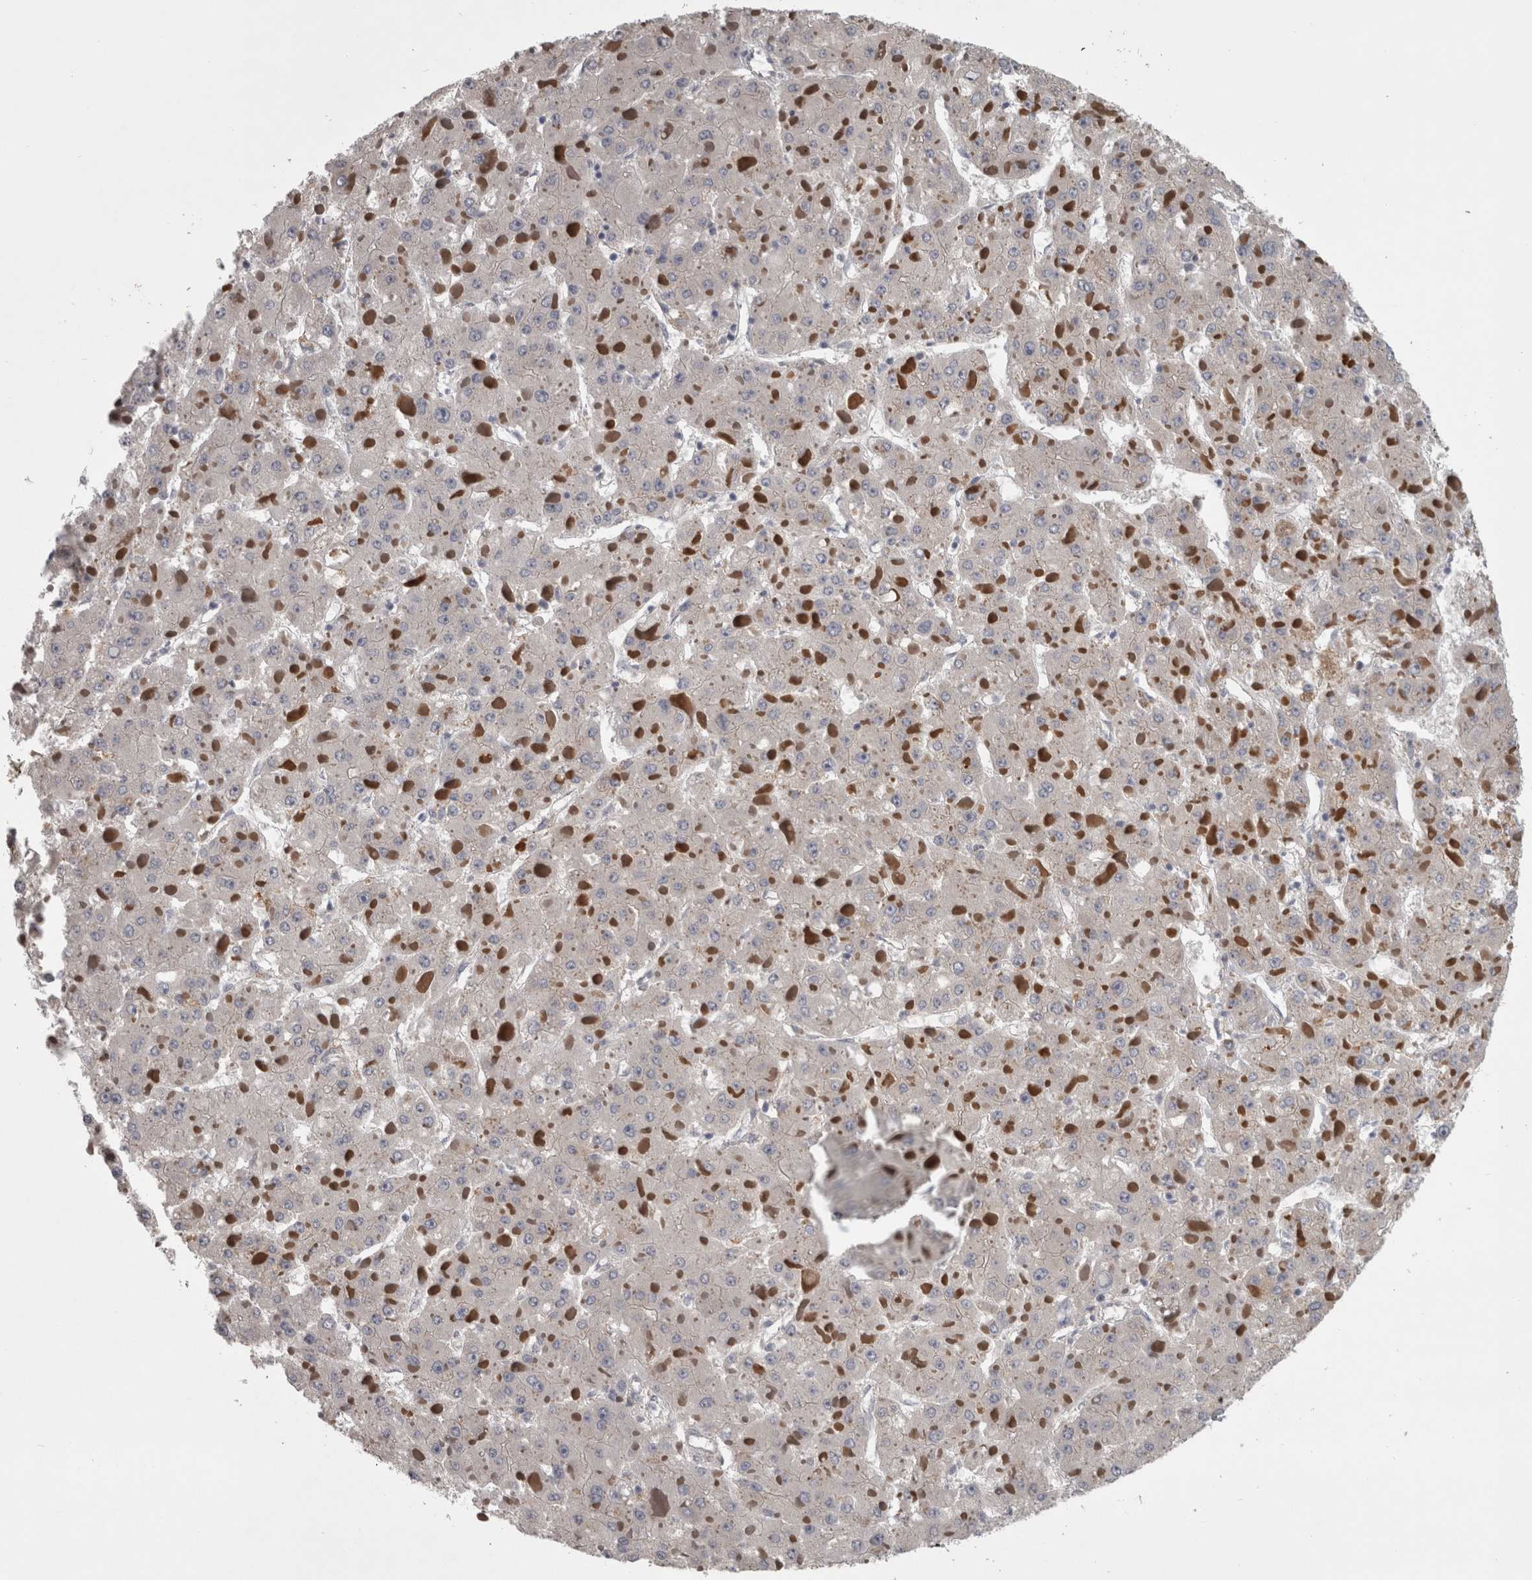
{"staining": {"intensity": "negative", "quantity": "none", "location": "none"}, "tissue": "liver cancer", "cell_type": "Tumor cells", "image_type": "cancer", "snomed": [{"axis": "morphology", "description": "Carcinoma, Hepatocellular, NOS"}, {"axis": "topography", "description": "Liver"}], "caption": "Immunohistochemical staining of human hepatocellular carcinoma (liver) shows no significant positivity in tumor cells.", "gene": "PRKCI", "patient": {"sex": "female", "age": 73}}